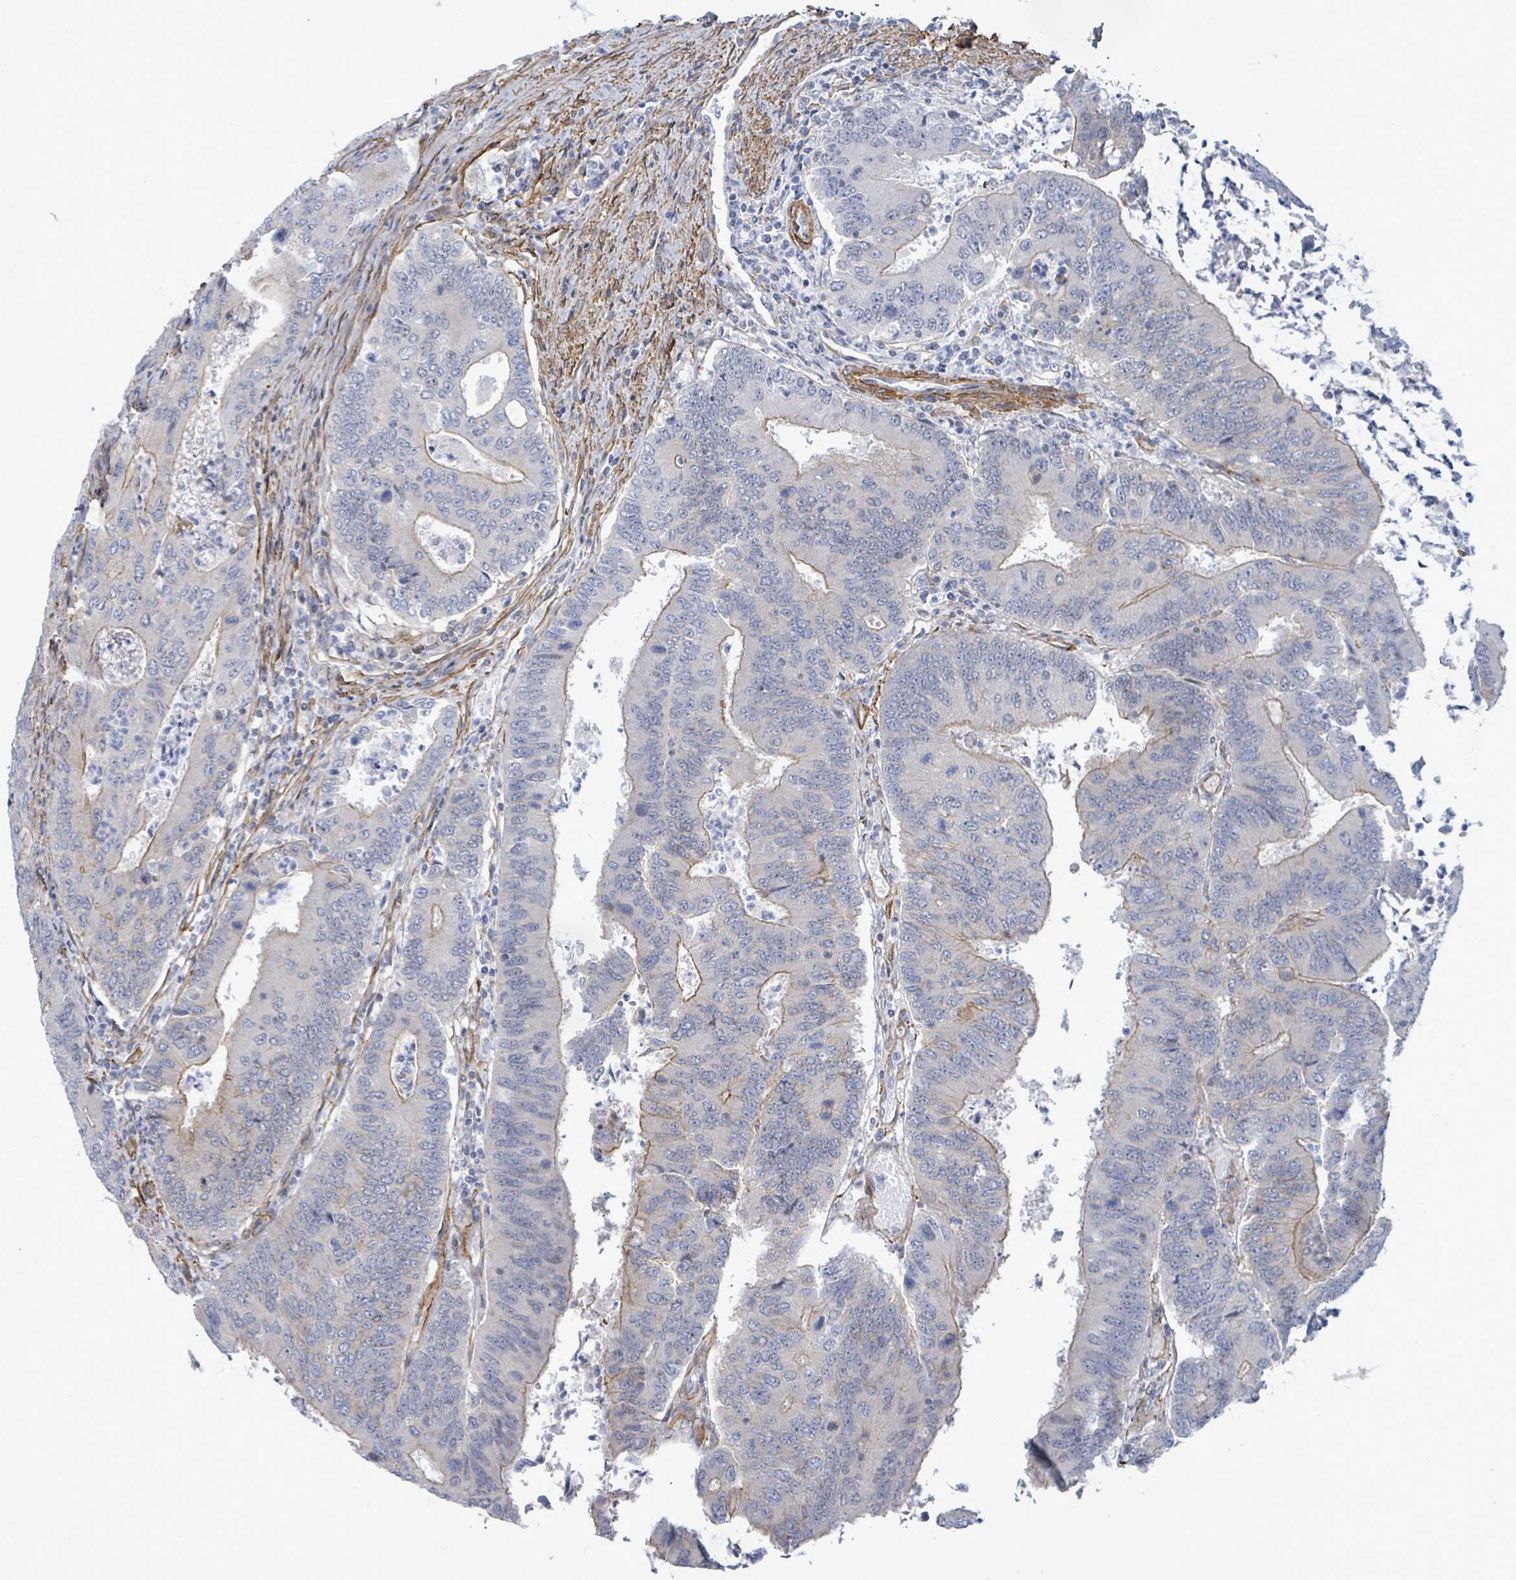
{"staining": {"intensity": "moderate", "quantity": "<25%", "location": "cytoplasmic/membranous"}, "tissue": "colorectal cancer", "cell_type": "Tumor cells", "image_type": "cancer", "snomed": [{"axis": "morphology", "description": "Adenocarcinoma, NOS"}, {"axis": "topography", "description": "Colon"}], "caption": "High-magnification brightfield microscopy of colorectal adenocarcinoma stained with DAB (3,3'-diaminobenzidine) (brown) and counterstained with hematoxylin (blue). tumor cells exhibit moderate cytoplasmic/membranous staining is identified in about<25% of cells.", "gene": "DMRTC1B", "patient": {"sex": "female", "age": 67}}